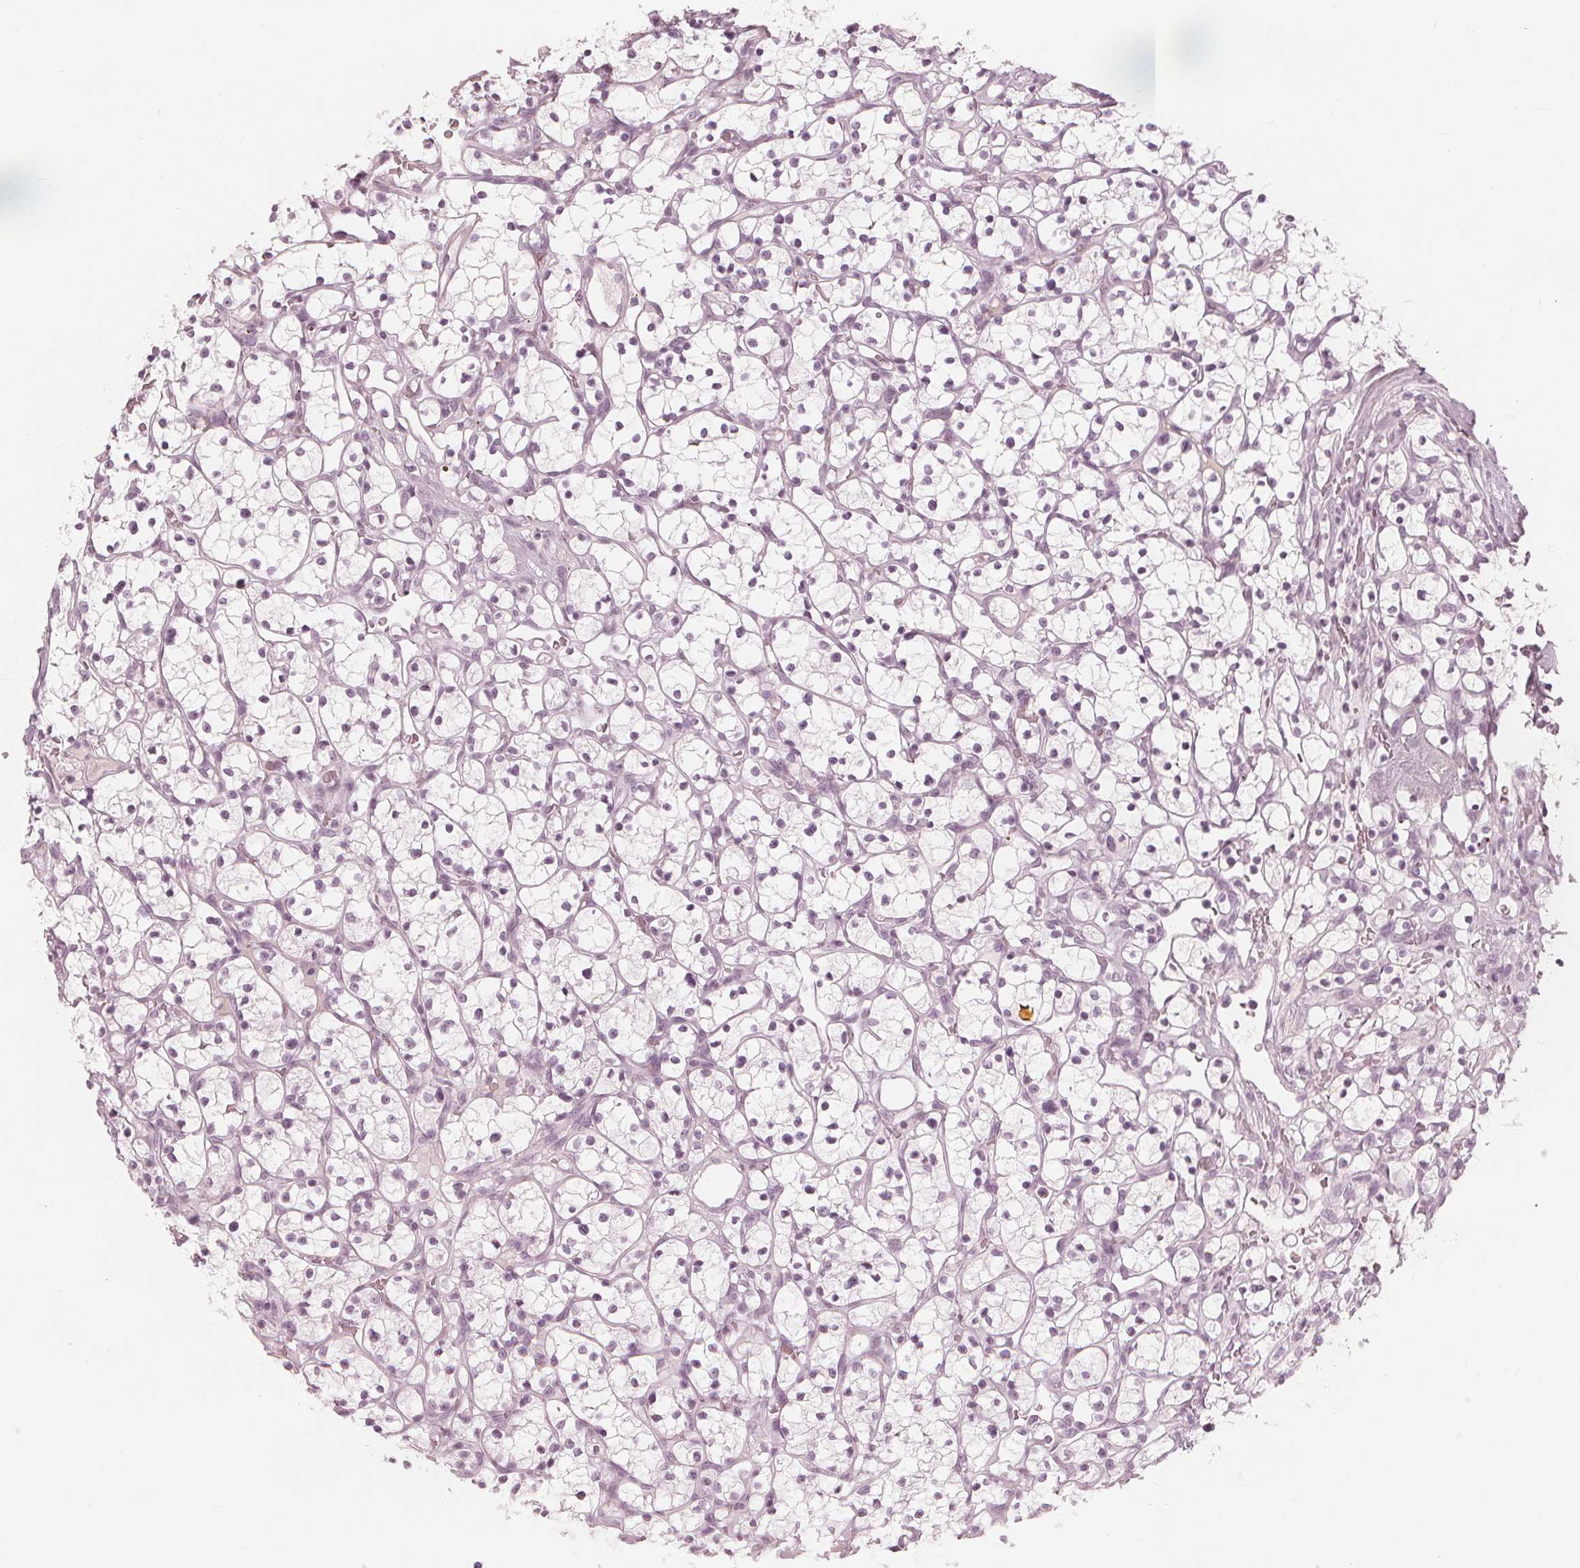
{"staining": {"intensity": "negative", "quantity": "none", "location": "none"}, "tissue": "renal cancer", "cell_type": "Tumor cells", "image_type": "cancer", "snomed": [{"axis": "morphology", "description": "Adenocarcinoma, NOS"}, {"axis": "topography", "description": "Kidney"}], "caption": "A high-resolution histopathology image shows IHC staining of adenocarcinoma (renal), which exhibits no significant expression in tumor cells.", "gene": "PAEP", "patient": {"sex": "female", "age": 64}}